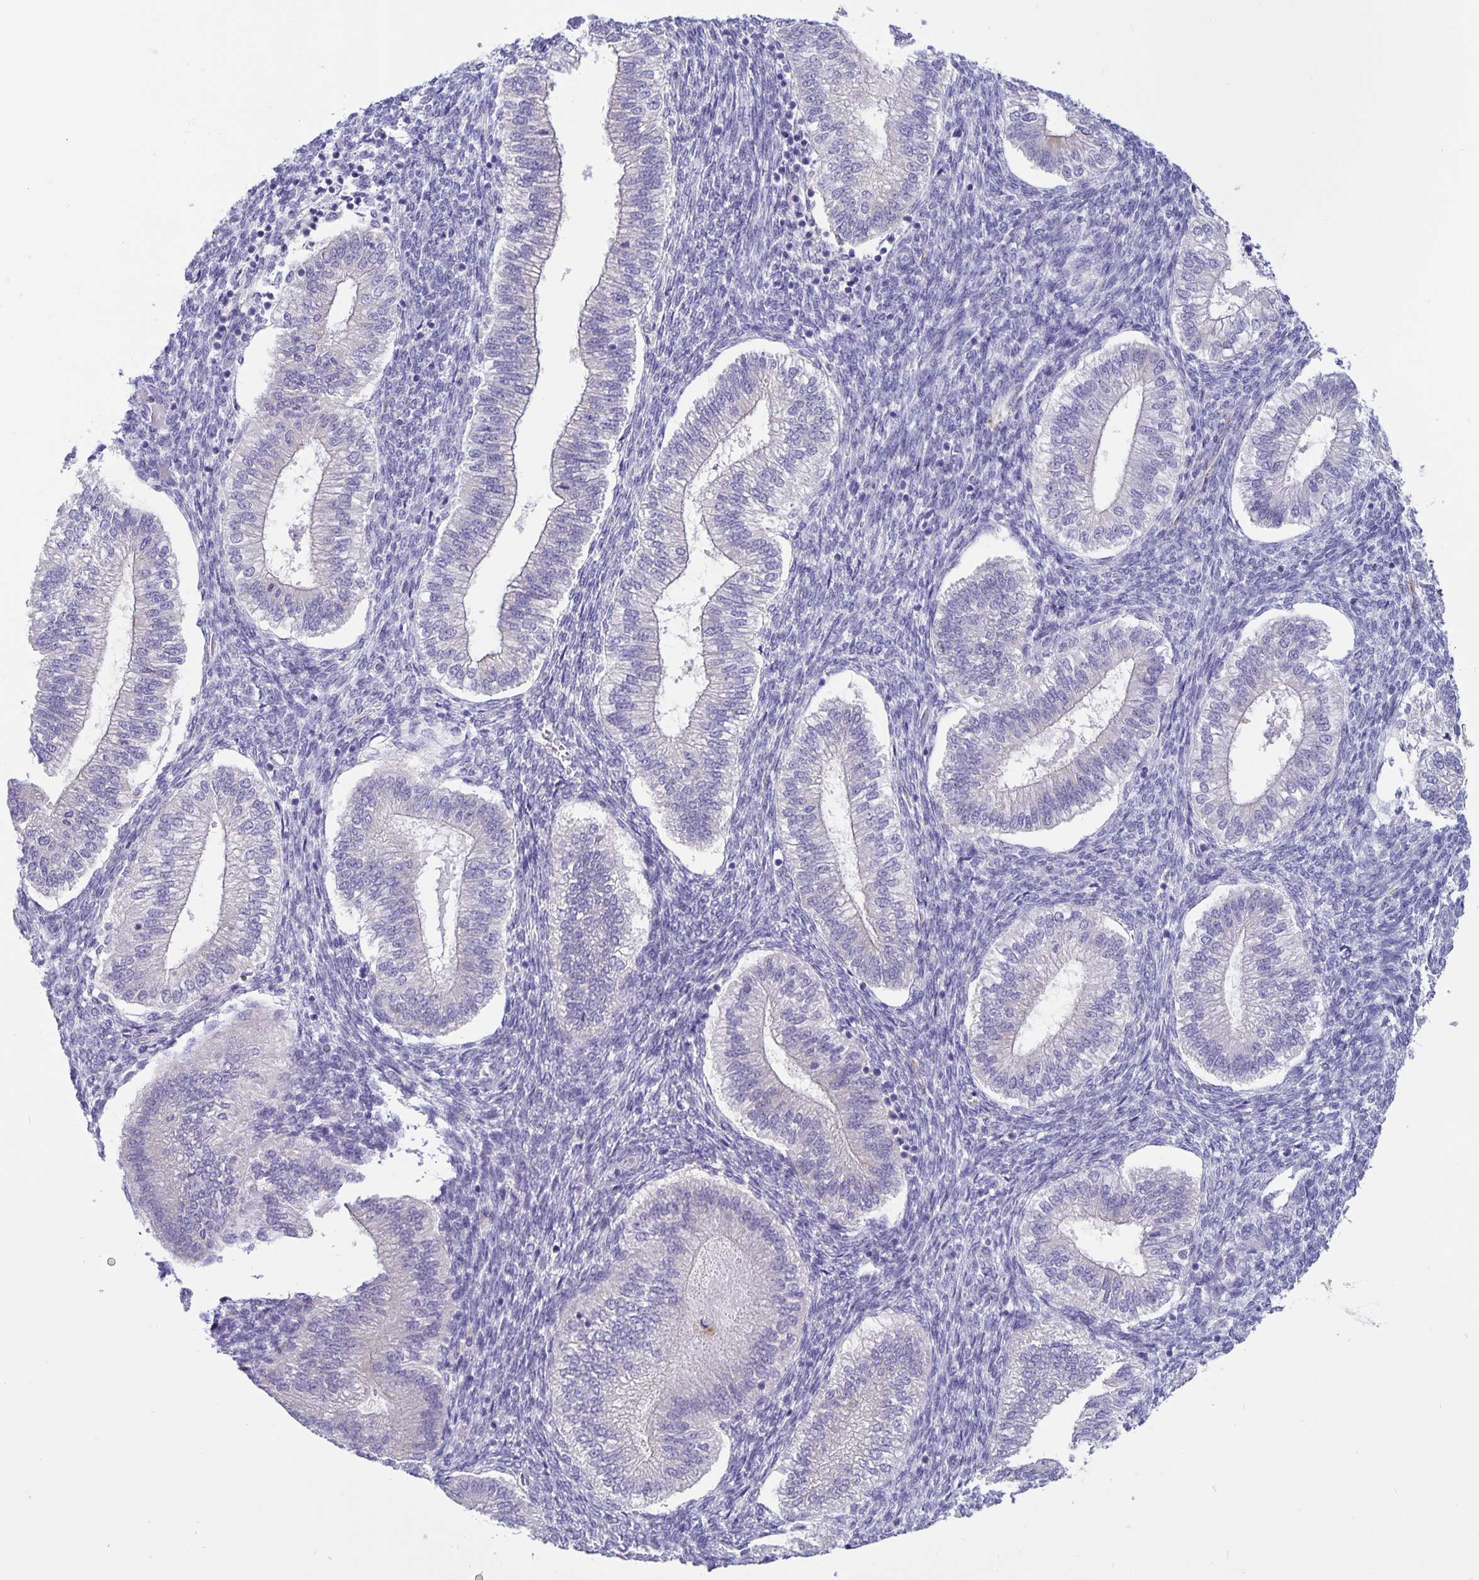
{"staining": {"intensity": "negative", "quantity": "none", "location": "none"}, "tissue": "endometrium", "cell_type": "Cells in endometrial stroma", "image_type": "normal", "snomed": [{"axis": "morphology", "description": "Normal tissue, NOS"}, {"axis": "topography", "description": "Endometrium"}], "caption": "A photomicrograph of human endometrium is negative for staining in cells in endometrial stroma. (DAB IHC visualized using brightfield microscopy, high magnification).", "gene": "ERMN", "patient": {"sex": "female", "age": 25}}